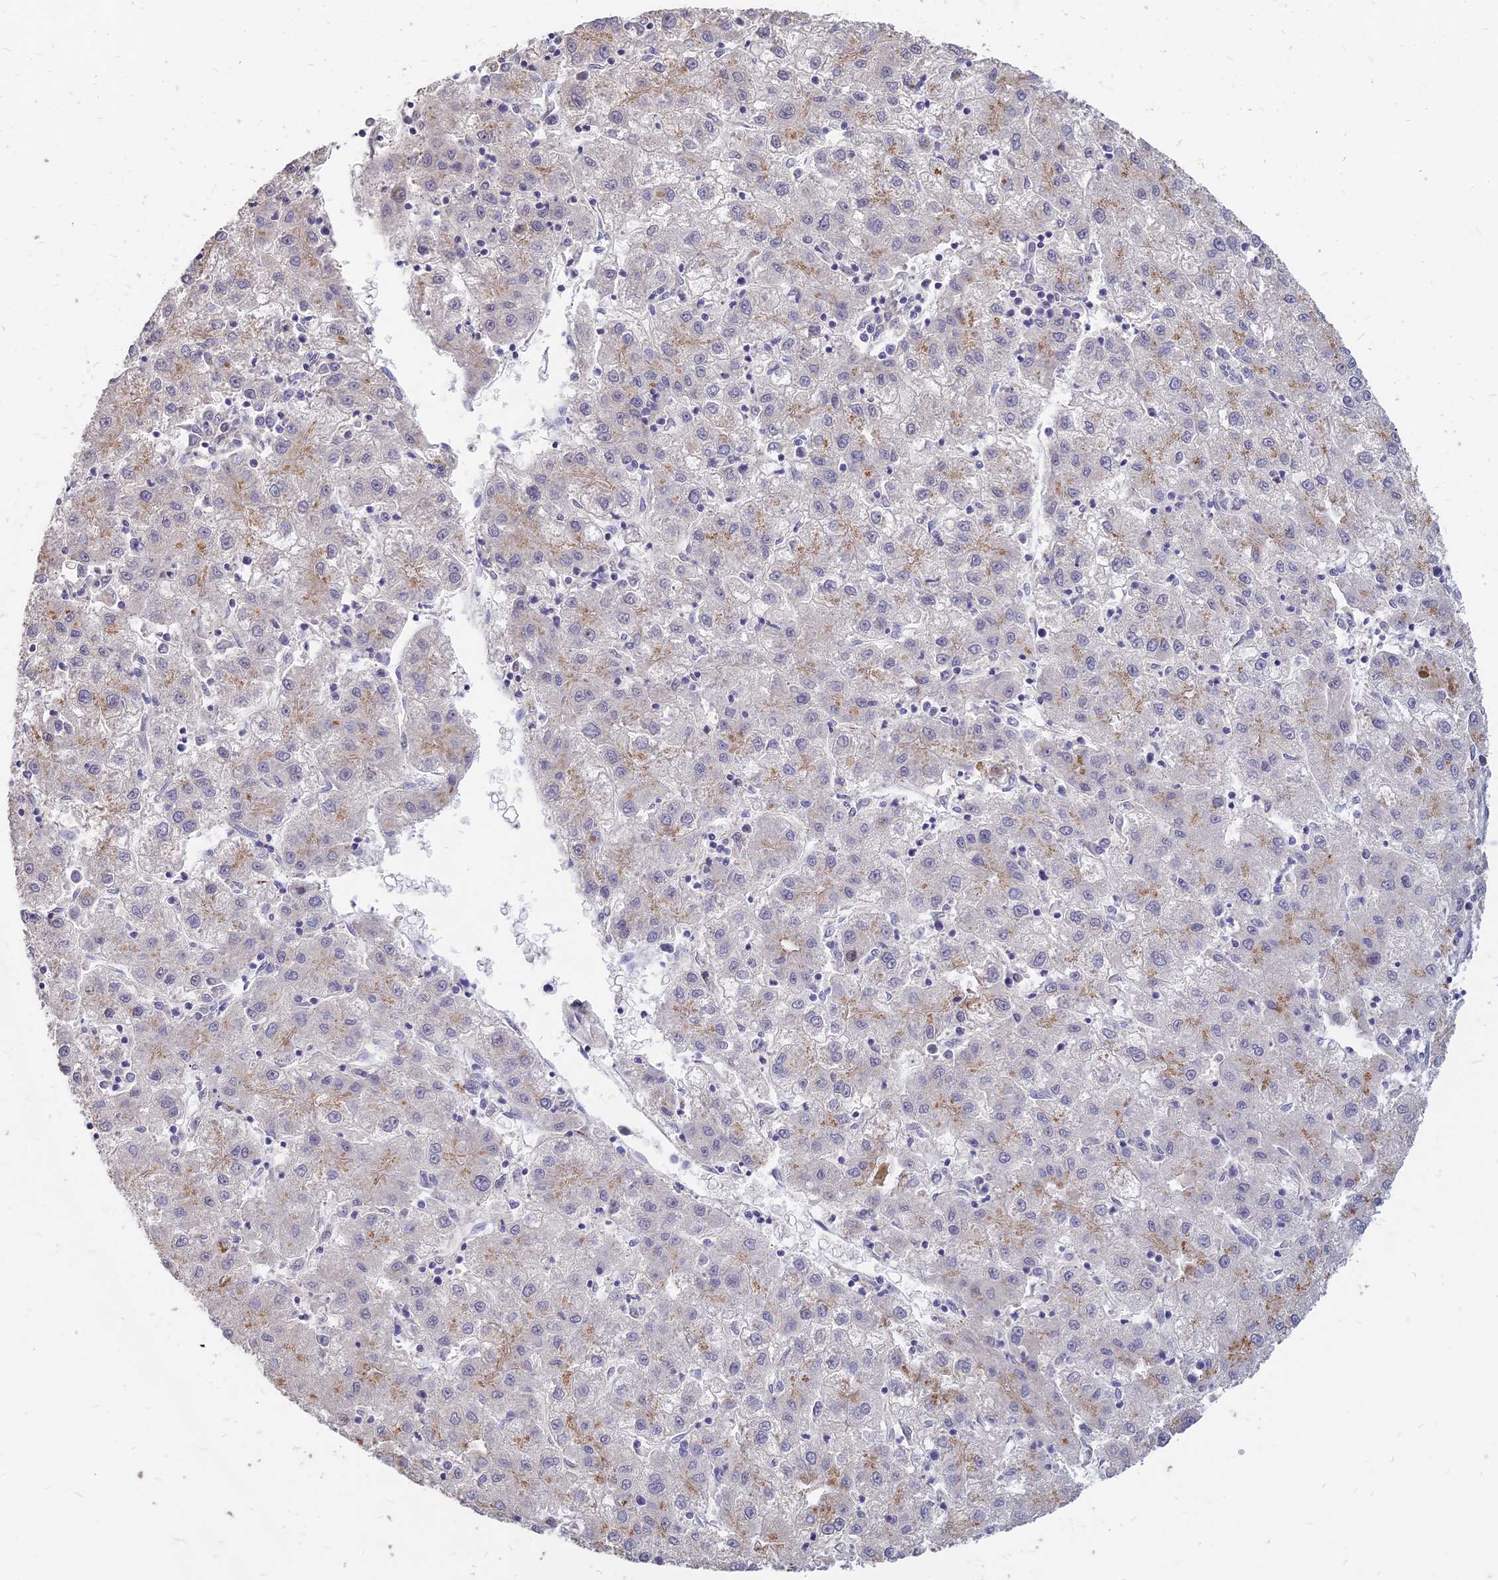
{"staining": {"intensity": "weak", "quantity": "25%-75%", "location": "cytoplasmic/membranous"}, "tissue": "liver cancer", "cell_type": "Tumor cells", "image_type": "cancer", "snomed": [{"axis": "morphology", "description": "Carcinoma, Hepatocellular, NOS"}, {"axis": "topography", "description": "Liver"}], "caption": "The immunohistochemical stain shows weak cytoplasmic/membranous staining in tumor cells of liver hepatocellular carcinoma tissue.", "gene": "ST3GAL6", "patient": {"sex": "male", "age": 72}}